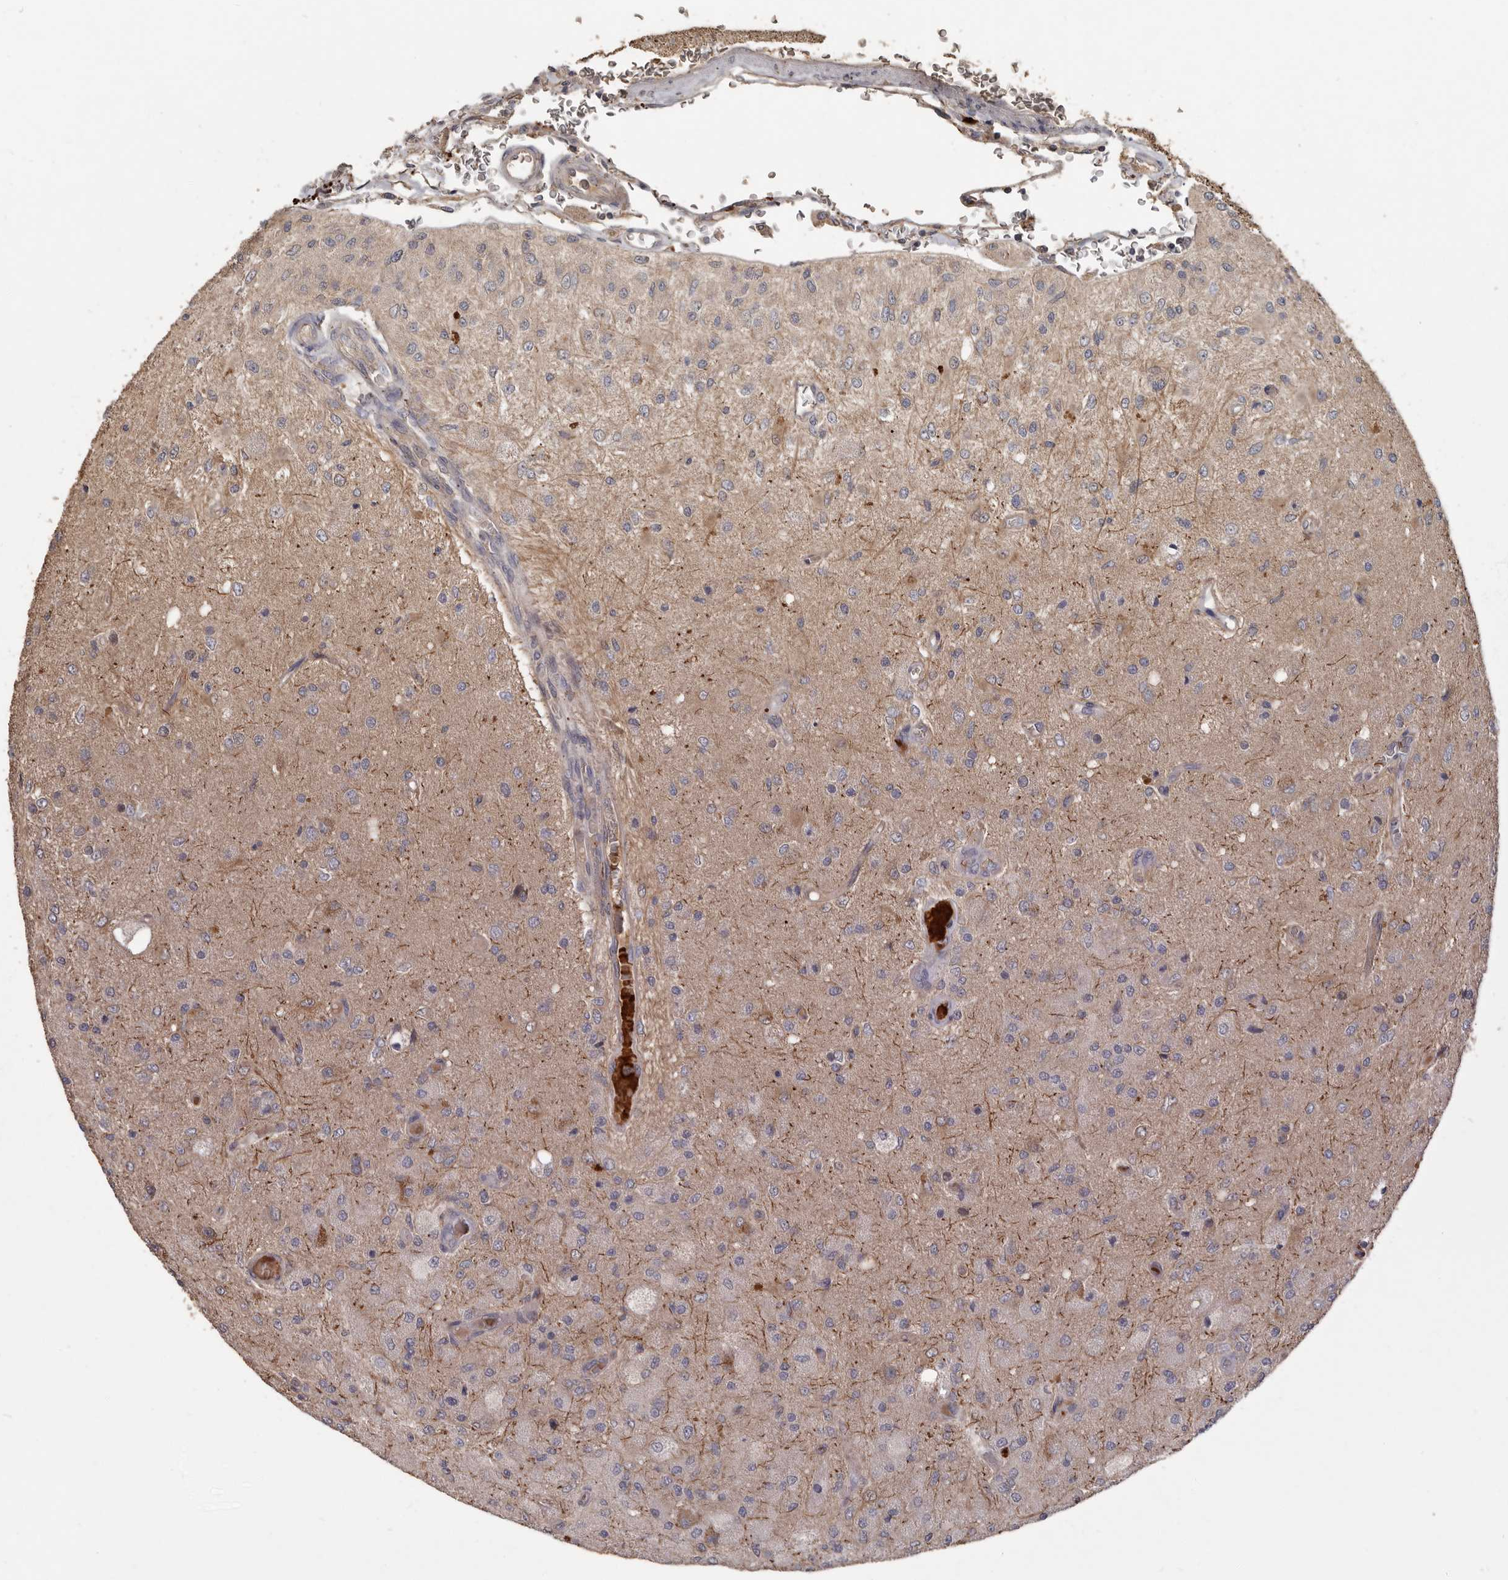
{"staining": {"intensity": "negative", "quantity": "none", "location": "none"}, "tissue": "glioma", "cell_type": "Tumor cells", "image_type": "cancer", "snomed": [{"axis": "morphology", "description": "Normal tissue, NOS"}, {"axis": "morphology", "description": "Glioma, malignant, High grade"}, {"axis": "topography", "description": "Cerebral cortex"}], "caption": "Image shows no protein positivity in tumor cells of glioma tissue.", "gene": "KIF26B", "patient": {"sex": "male", "age": 77}}